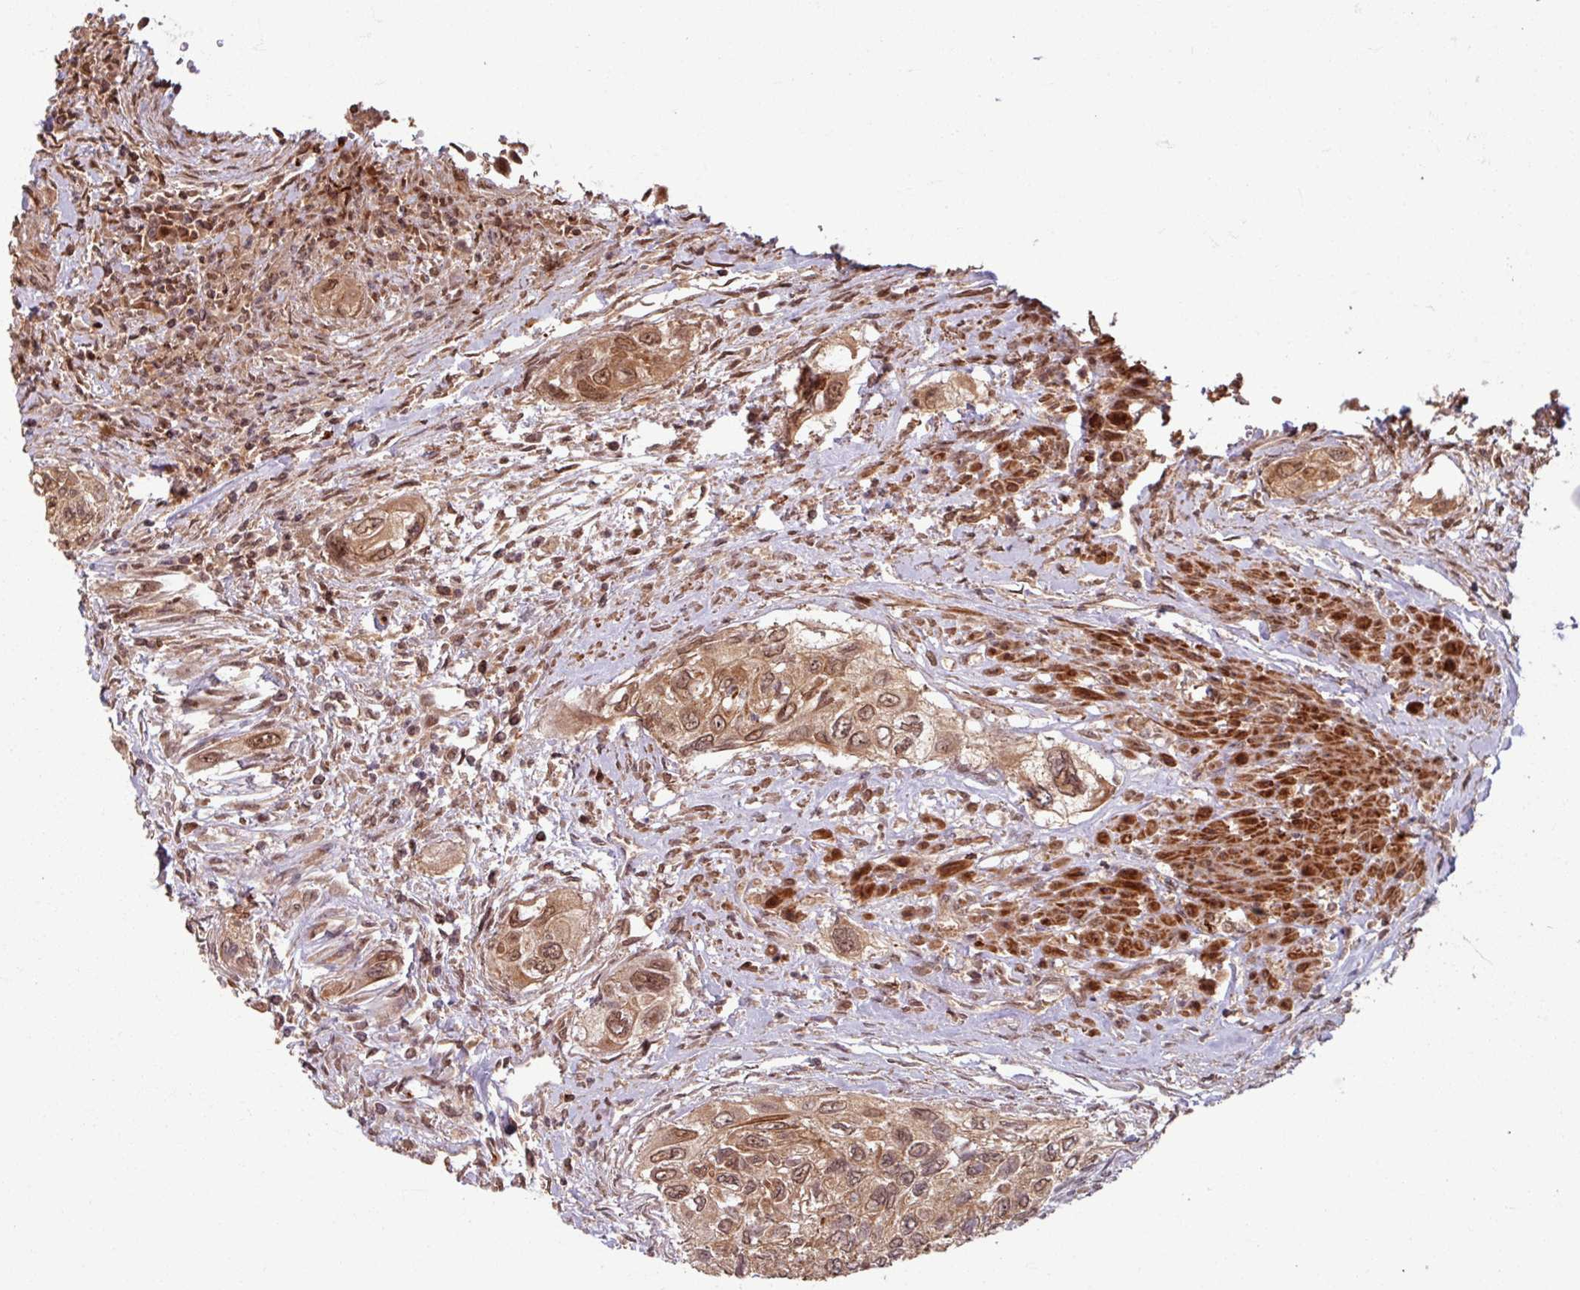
{"staining": {"intensity": "moderate", "quantity": ">75%", "location": "cytoplasmic/membranous,nuclear"}, "tissue": "urothelial cancer", "cell_type": "Tumor cells", "image_type": "cancer", "snomed": [{"axis": "morphology", "description": "Urothelial carcinoma, High grade"}, {"axis": "topography", "description": "Urinary bladder"}], "caption": "This micrograph exhibits immunohistochemistry (IHC) staining of human urothelial cancer, with medium moderate cytoplasmic/membranous and nuclear expression in about >75% of tumor cells.", "gene": "OR6B1", "patient": {"sex": "female", "age": 60}}